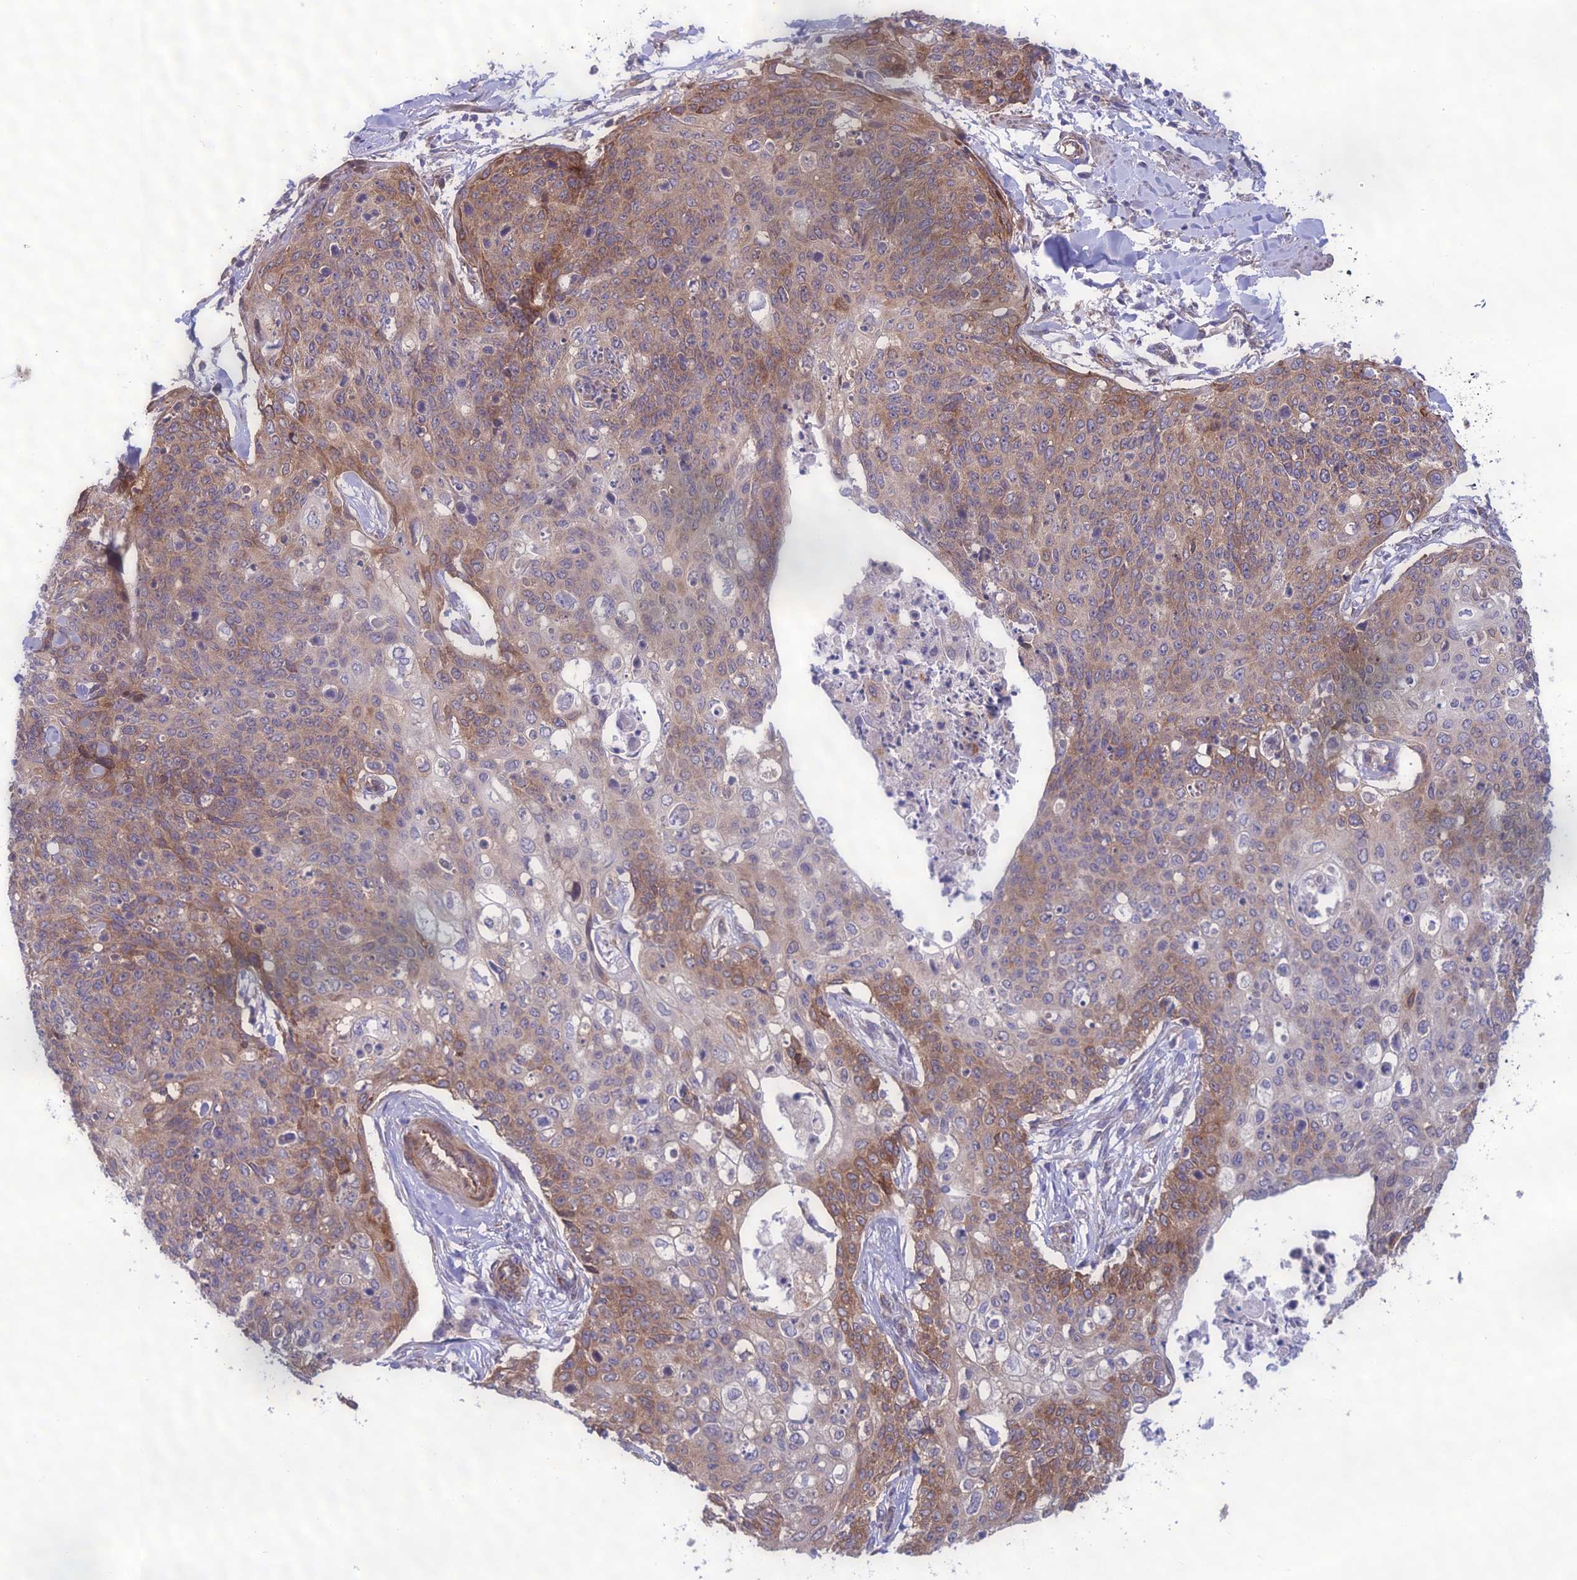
{"staining": {"intensity": "moderate", "quantity": "25%-75%", "location": "cytoplasmic/membranous"}, "tissue": "skin cancer", "cell_type": "Tumor cells", "image_type": "cancer", "snomed": [{"axis": "morphology", "description": "Squamous cell carcinoma, NOS"}, {"axis": "topography", "description": "Skin"}, {"axis": "topography", "description": "Vulva"}], "caption": "Immunohistochemical staining of human skin cancer demonstrates medium levels of moderate cytoplasmic/membranous protein positivity in about 25%-75% of tumor cells.", "gene": "NODAL", "patient": {"sex": "female", "age": 85}}